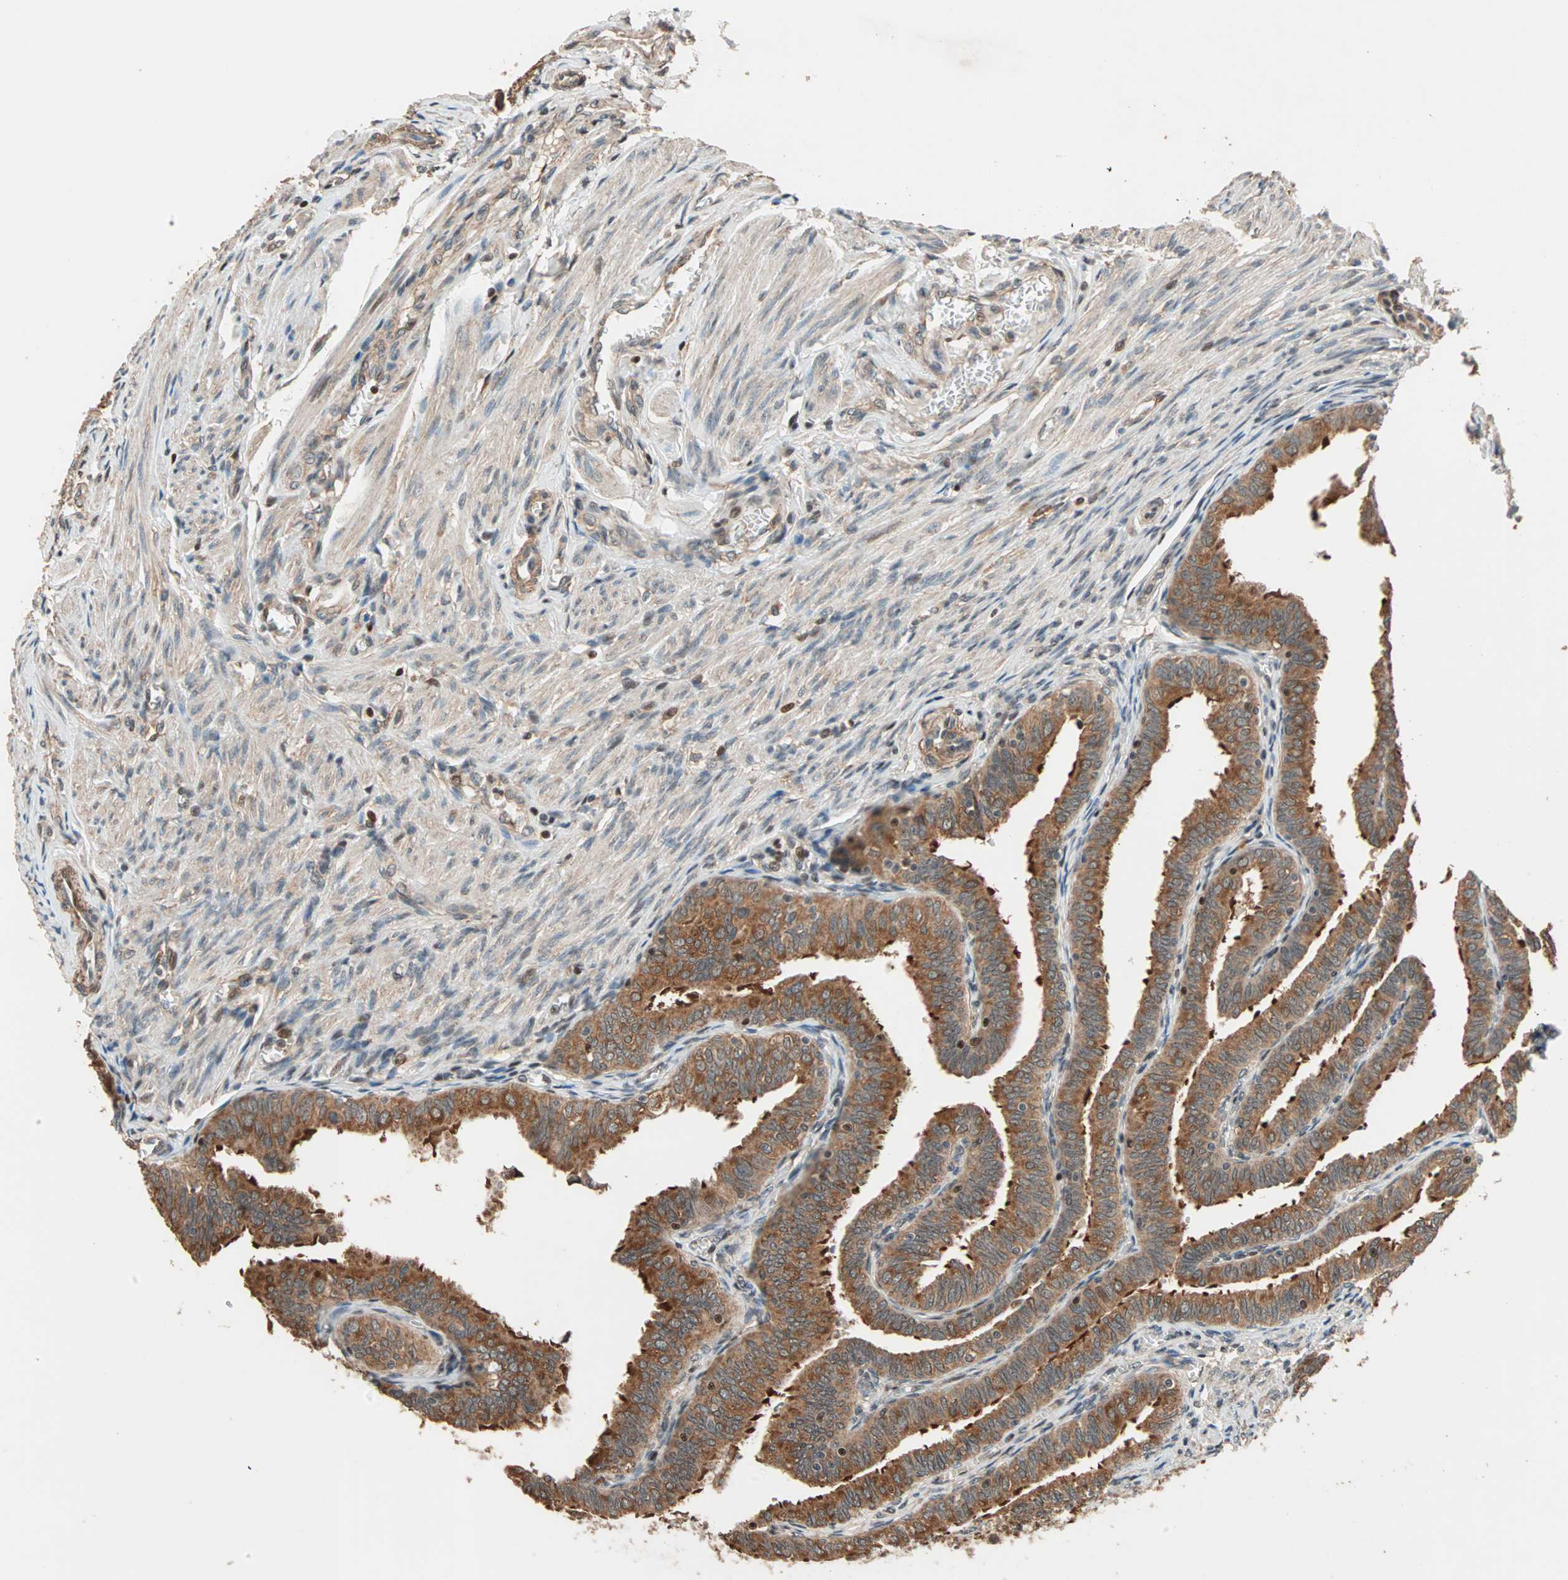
{"staining": {"intensity": "strong", "quantity": ">75%", "location": "cytoplasmic/membranous,nuclear"}, "tissue": "fallopian tube", "cell_type": "Glandular cells", "image_type": "normal", "snomed": [{"axis": "morphology", "description": "Normal tissue, NOS"}, {"axis": "topography", "description": "Fallopian tube"}], "caption": "A brown stain shows strong cytoplasmic/membranous,nuclear staining of a protein in glandular cells of unremarkable fallopian tube. (DAB (3,3'-diaminobenzidine) IHC with brightfield microscopy, high magnification).", "gene": "HECW1", "patient": {"sex": "female", "age": 46}}